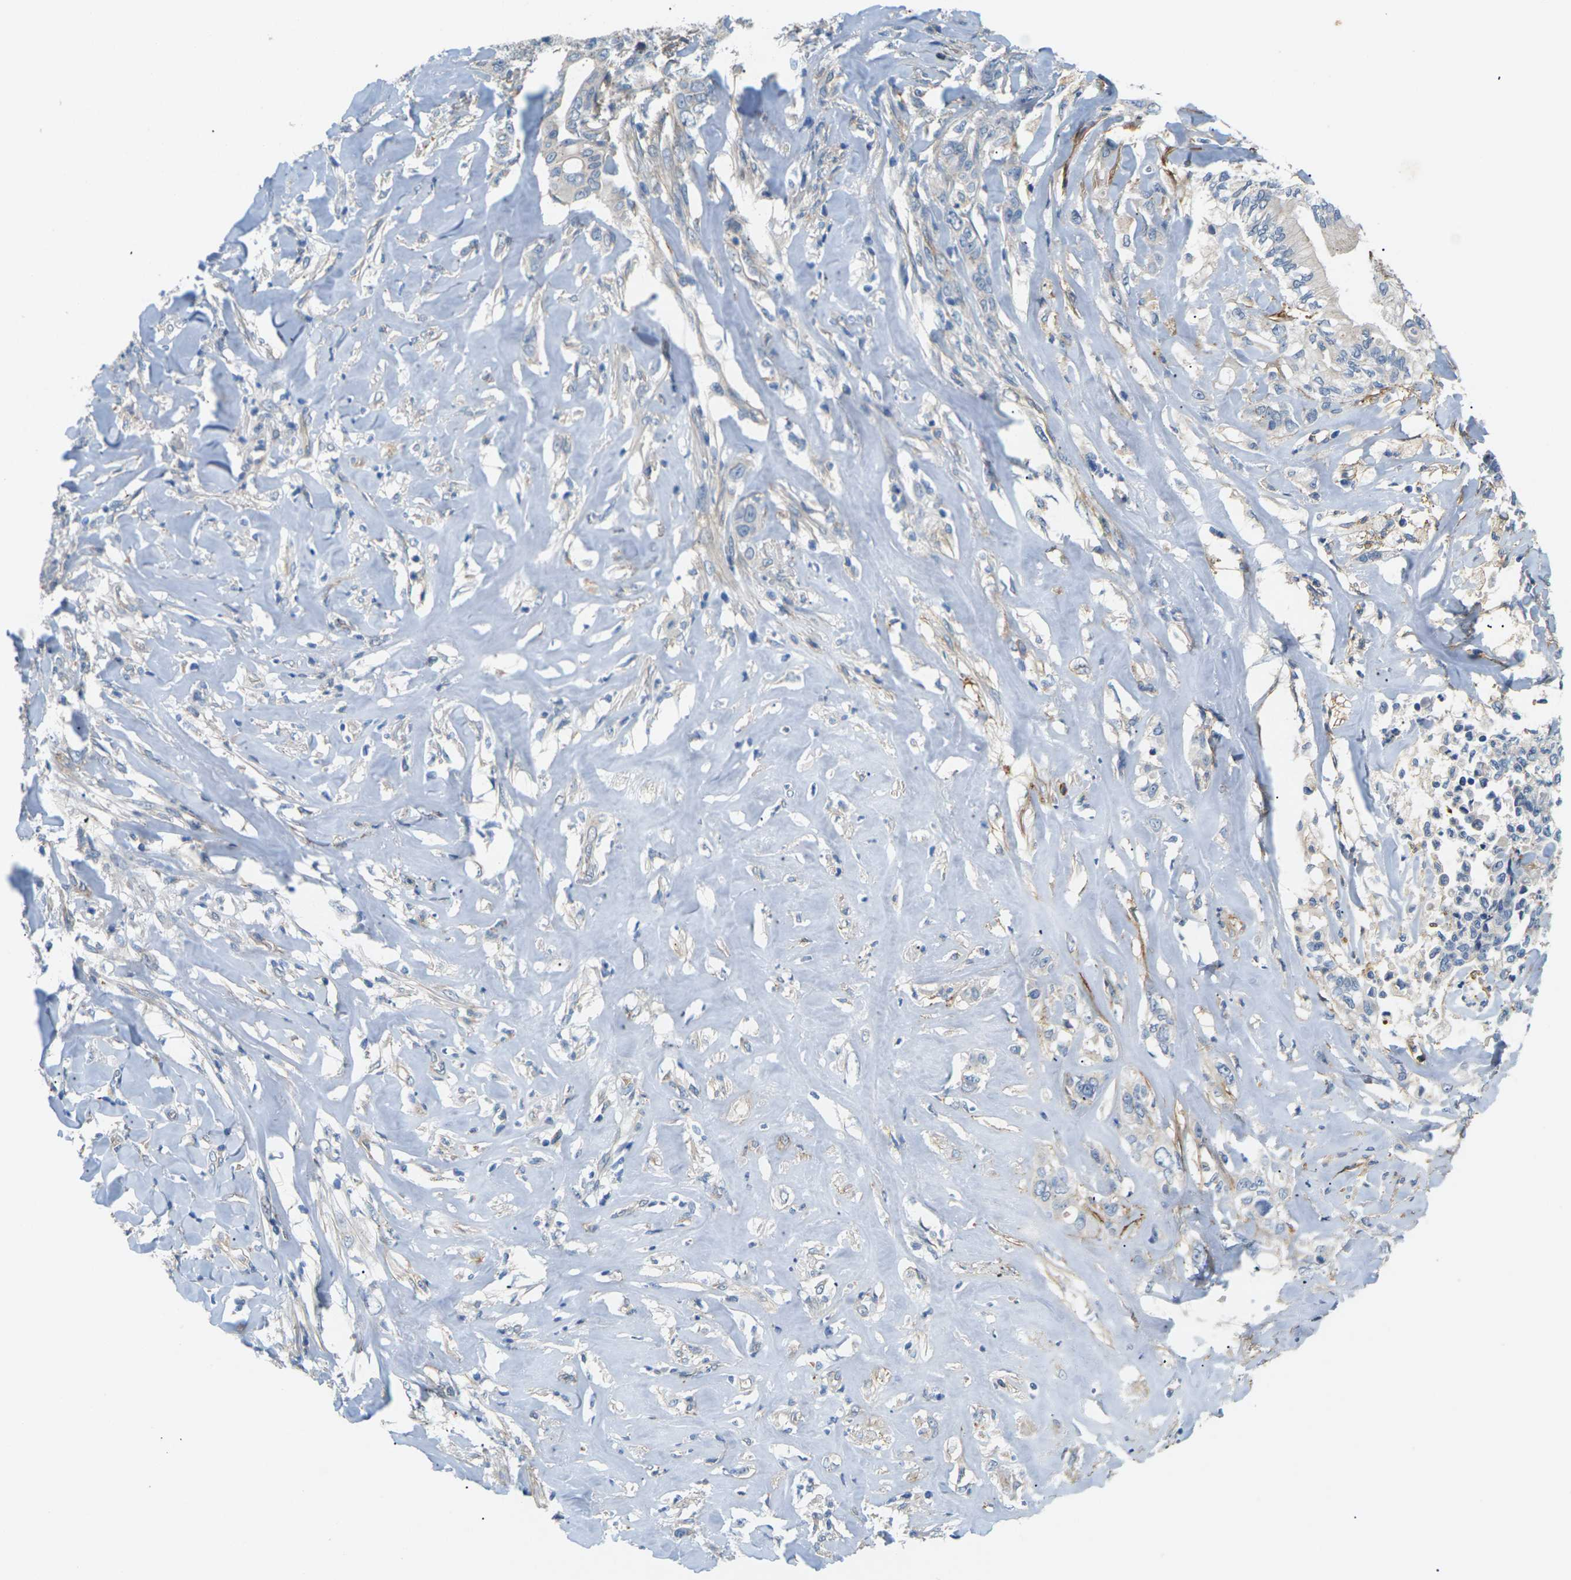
{"staining": {"intensity": "weak", "quantity": "<25%", "location": "cytoplasmic/membranous"}, "tissue": "liver cancer", "cell_type": "Tumor cells", "image_type": "cancer", "snomed": [{"axis": "morphology", "description": "Cholangiocarcinoma"}, {"axis": "topography", "description": "Liver"}], "caption": "Tumor cells show no significant protein positivity in liver cancer (cholangiocarcinoma).", "gene": "ITGA5", "patient": {"sex": "female", "age": 67}}